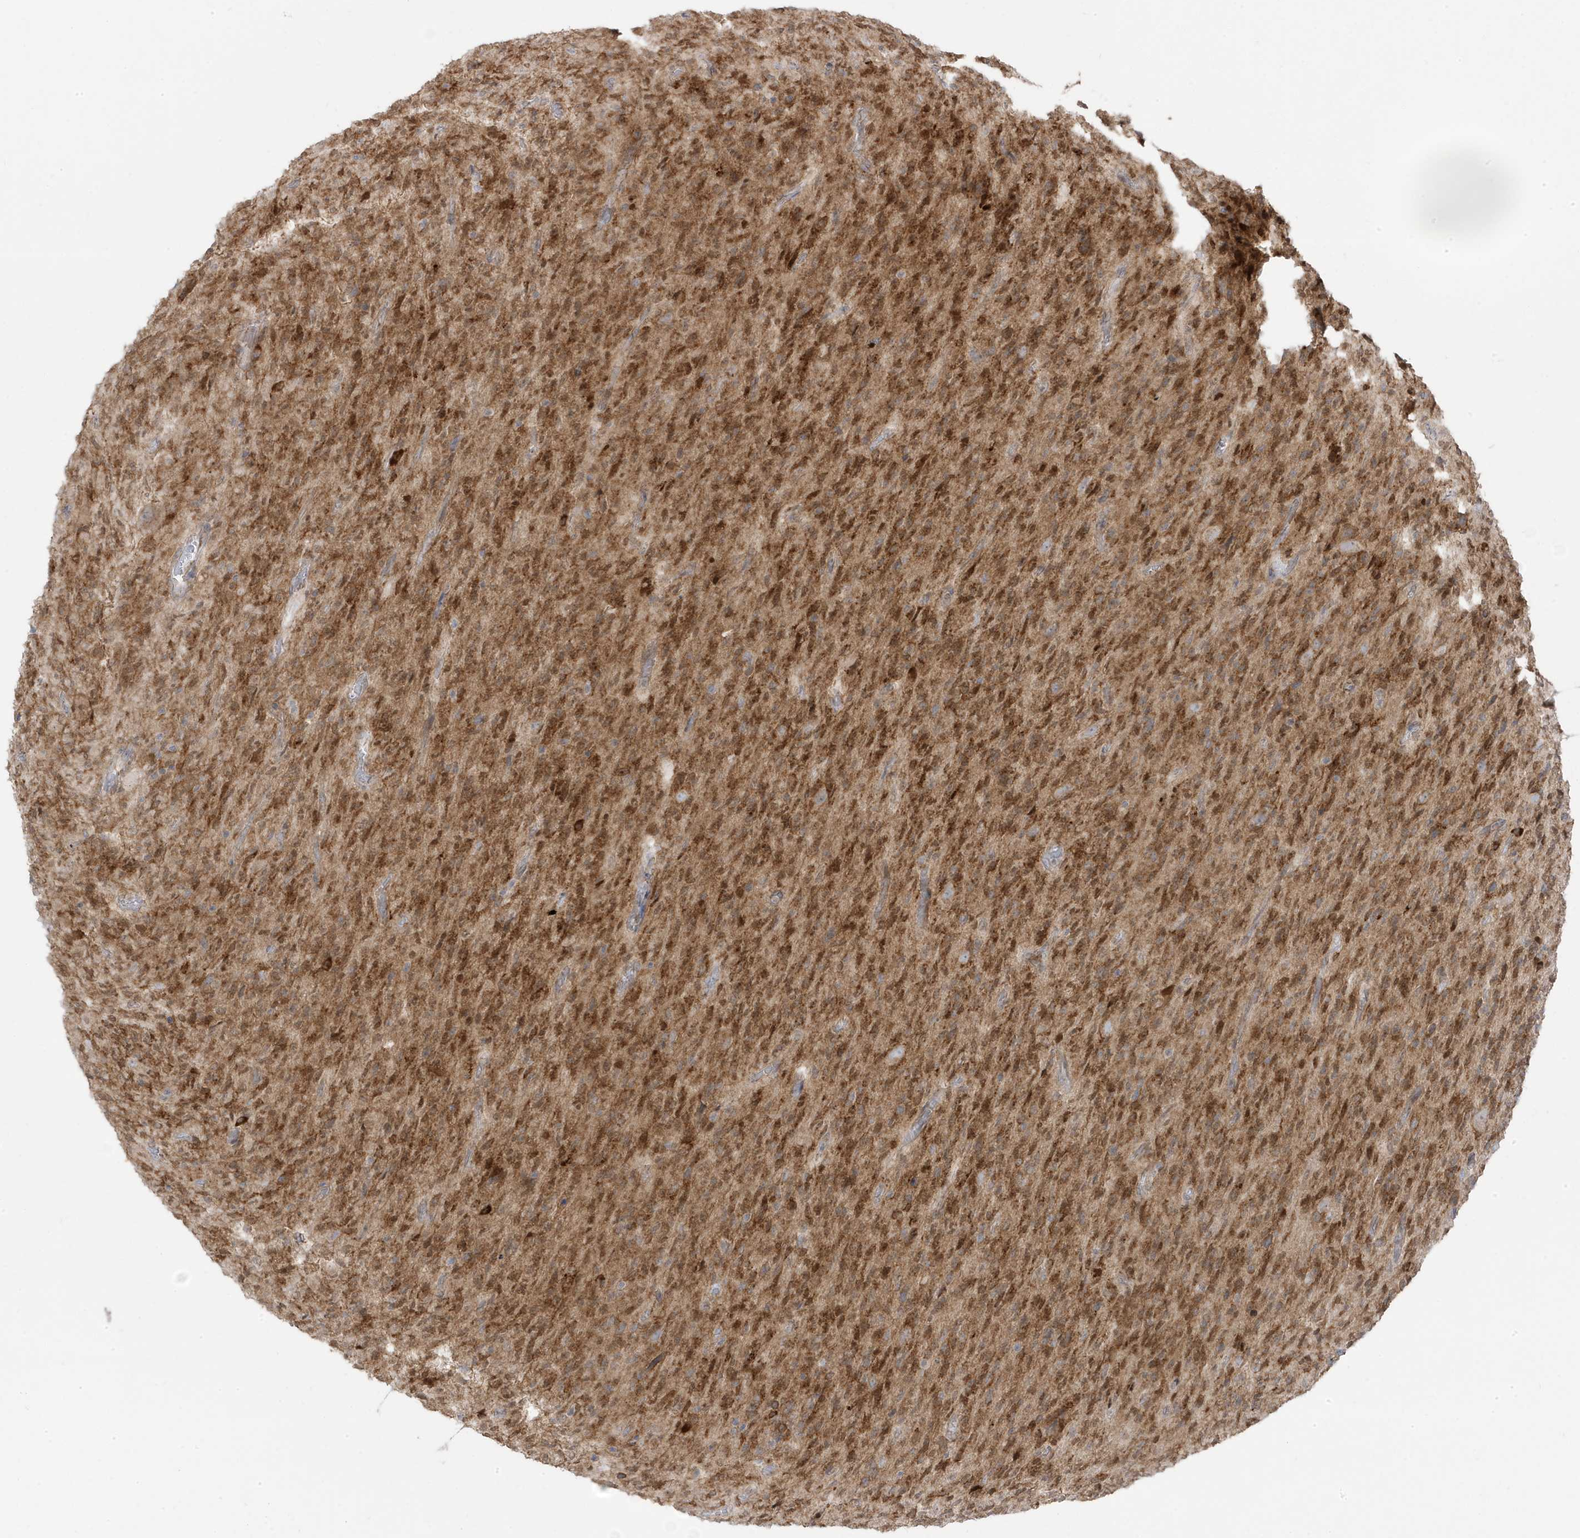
{"staining": {"intensity": "moderate", "quantity": ">75%", "location": "cytoplasmic/membranous,nuclear"}, "tissue": "glioma", "cell_type": "Tumor cells", "image_type": "cancer", "snomed": [{"axis": "morphology", "description": "Glioma, malignant, High grade"}, {"axis": "topography", "description": "Brain"}], "caption": "A brown stain labels moderate cytoplasmic/membranous and nuclear positivity of a protein in human malignant glioma (high-grade) tumor cells. Nuclei are stained in blue.", "gene": "ZNF654", "patient": {"sex": "female", "age": 57}}